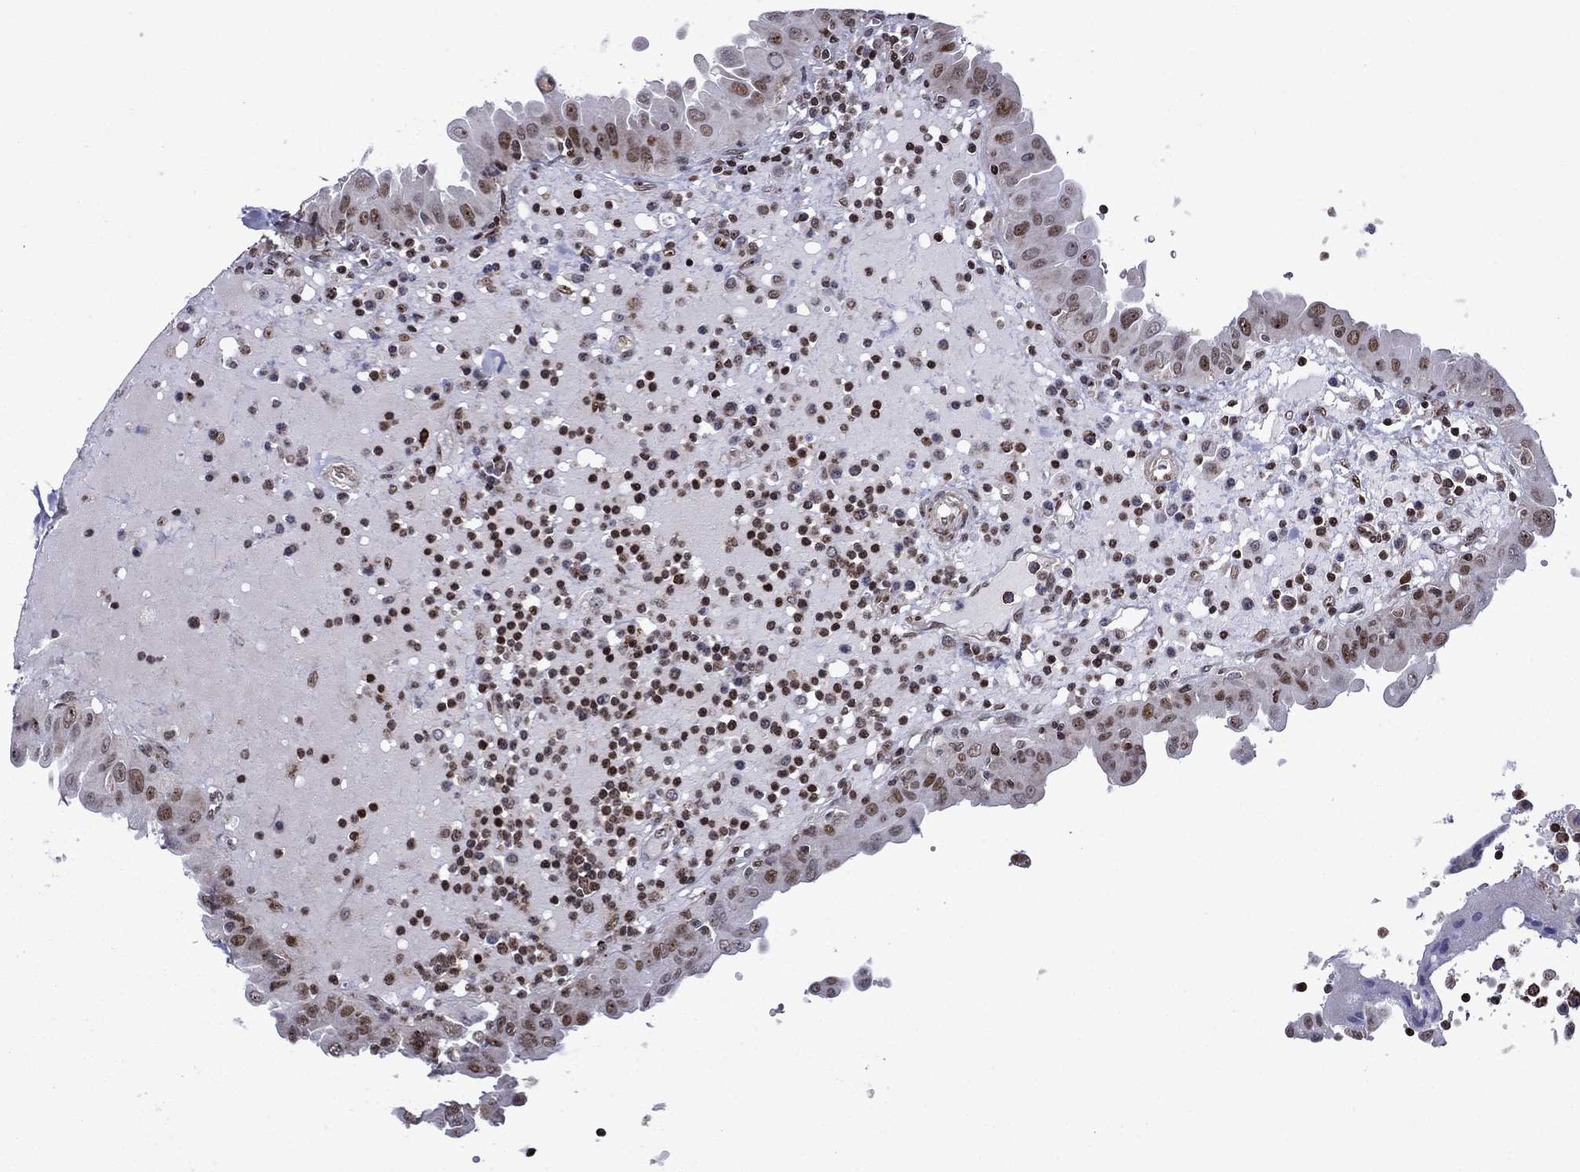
{"staining": {"intensity": "strong", "quantity": "<25%", "location": "nuclear"}, "tissue": "thyroid cancer", "cell_type": "Tumor cells", "image_type": "cancer", "snomed": [{"axis": "morphology", "description": "Papillary adenocarcinoma, NOS"}, {"axis": "topography", "description": "Thyroid gland"}], "caption": "Papillary adenocarcinoma (thyroid) stained with a brown dye exhibits strong nuclear positive expression in approximately <25% of tumor cells.", "gene": "SURF2", "patient": {"sex": "female", "age": 37}}